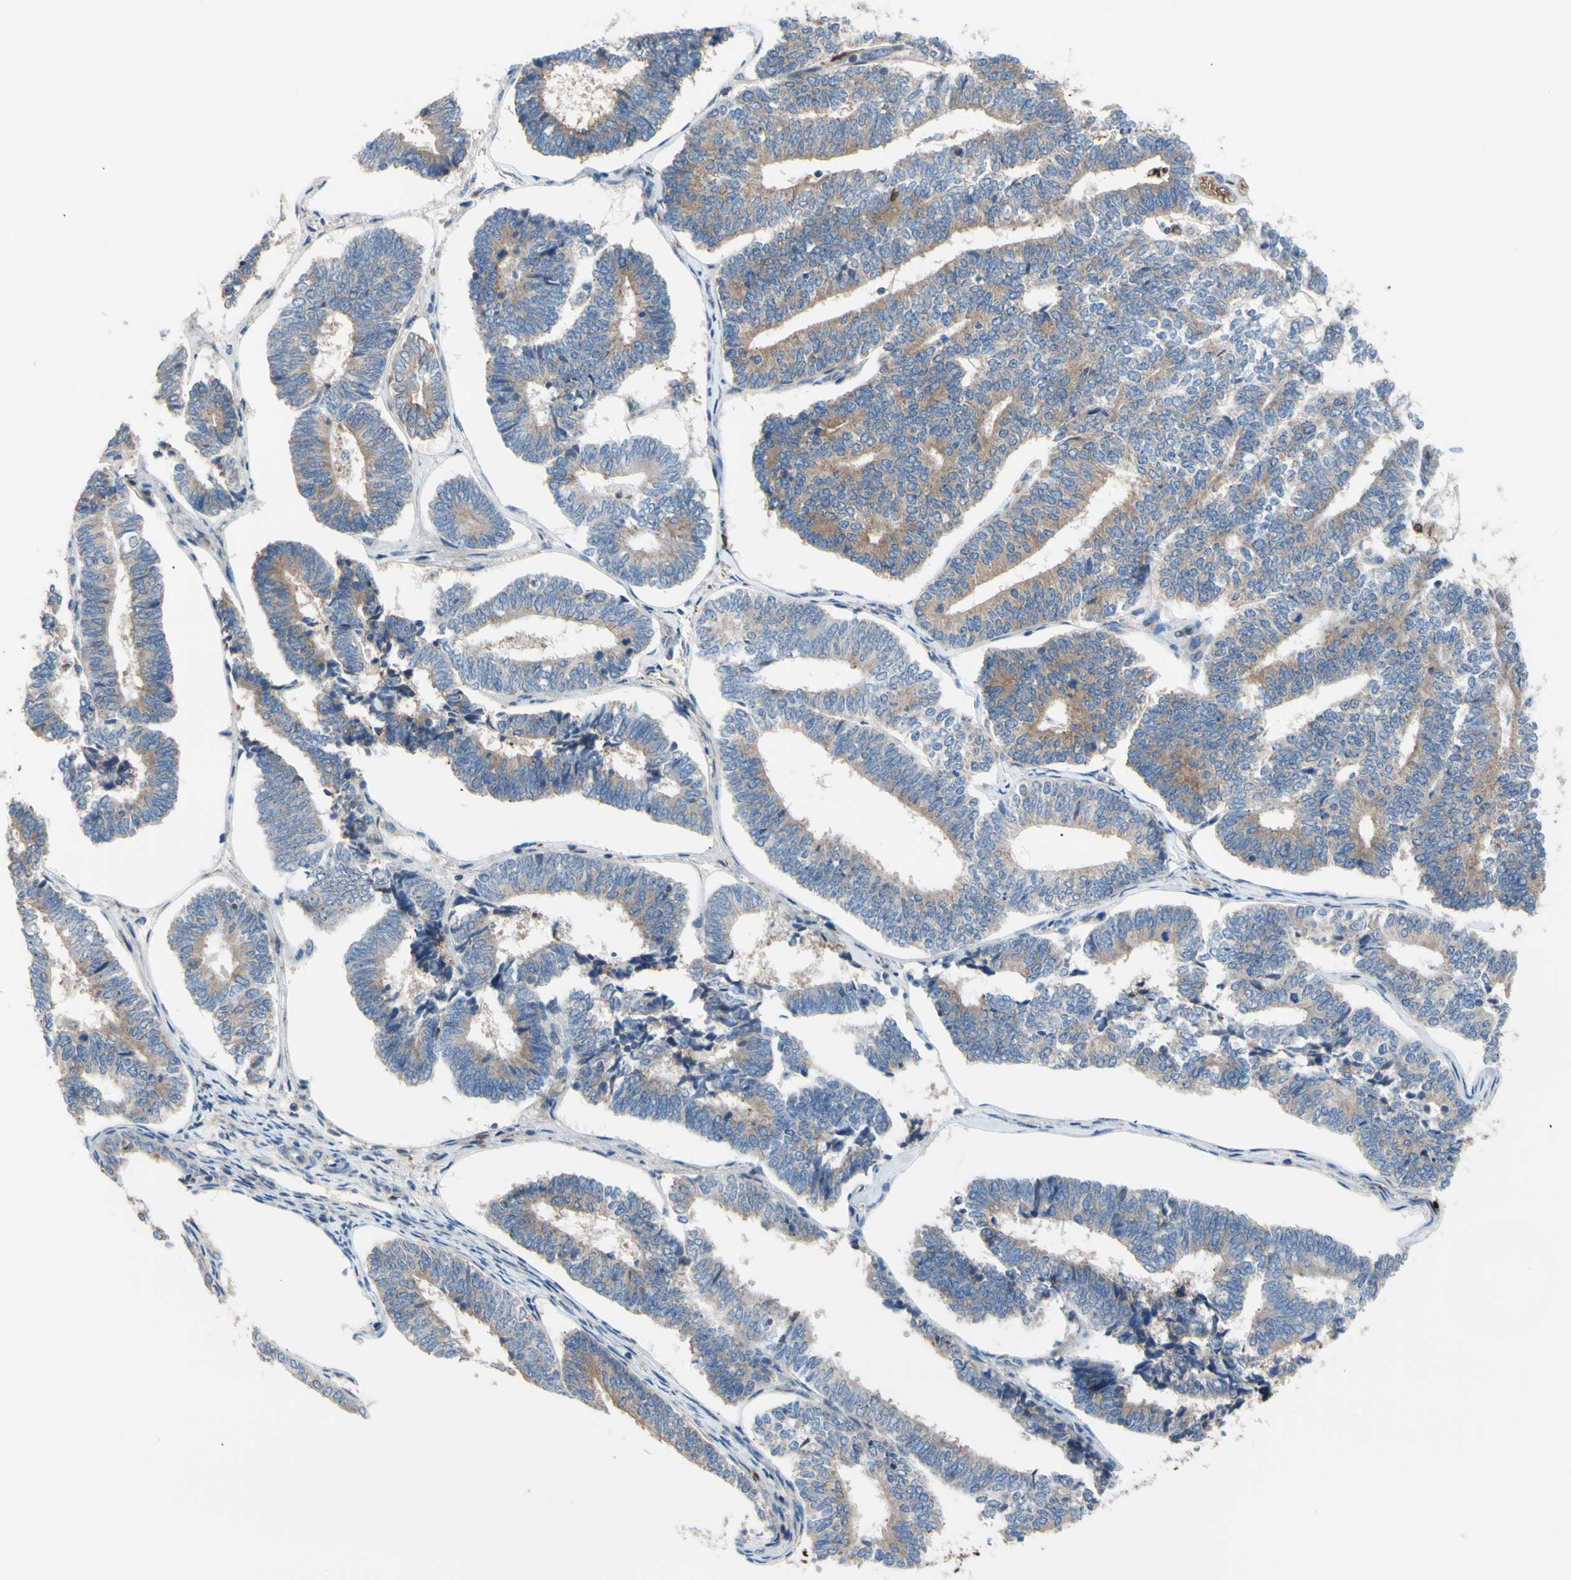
{"staining": {"intensity": "weak", "quantity": ">75%", "location": "cytoplasmic/membranous"}, "tissue": "endometrial cancer", "cell_type": "Tumor cells", "image_type": "cancer", "snomed": [{"axis": "morphology", "description": "Adenocarcinoma, NOS"}, {"axis": "topography", "description": "Endometrium"}], "caption": "A low amount of weak cytoplasmic/membranous expression is identified in approximately >75% of tumor cells in endometrial cancer tissue. The protein of interest is shown in brown color, while the nuclei are stained blue.", "gene": "USP9X", "patient": {"sex": "female", "age": 70}}